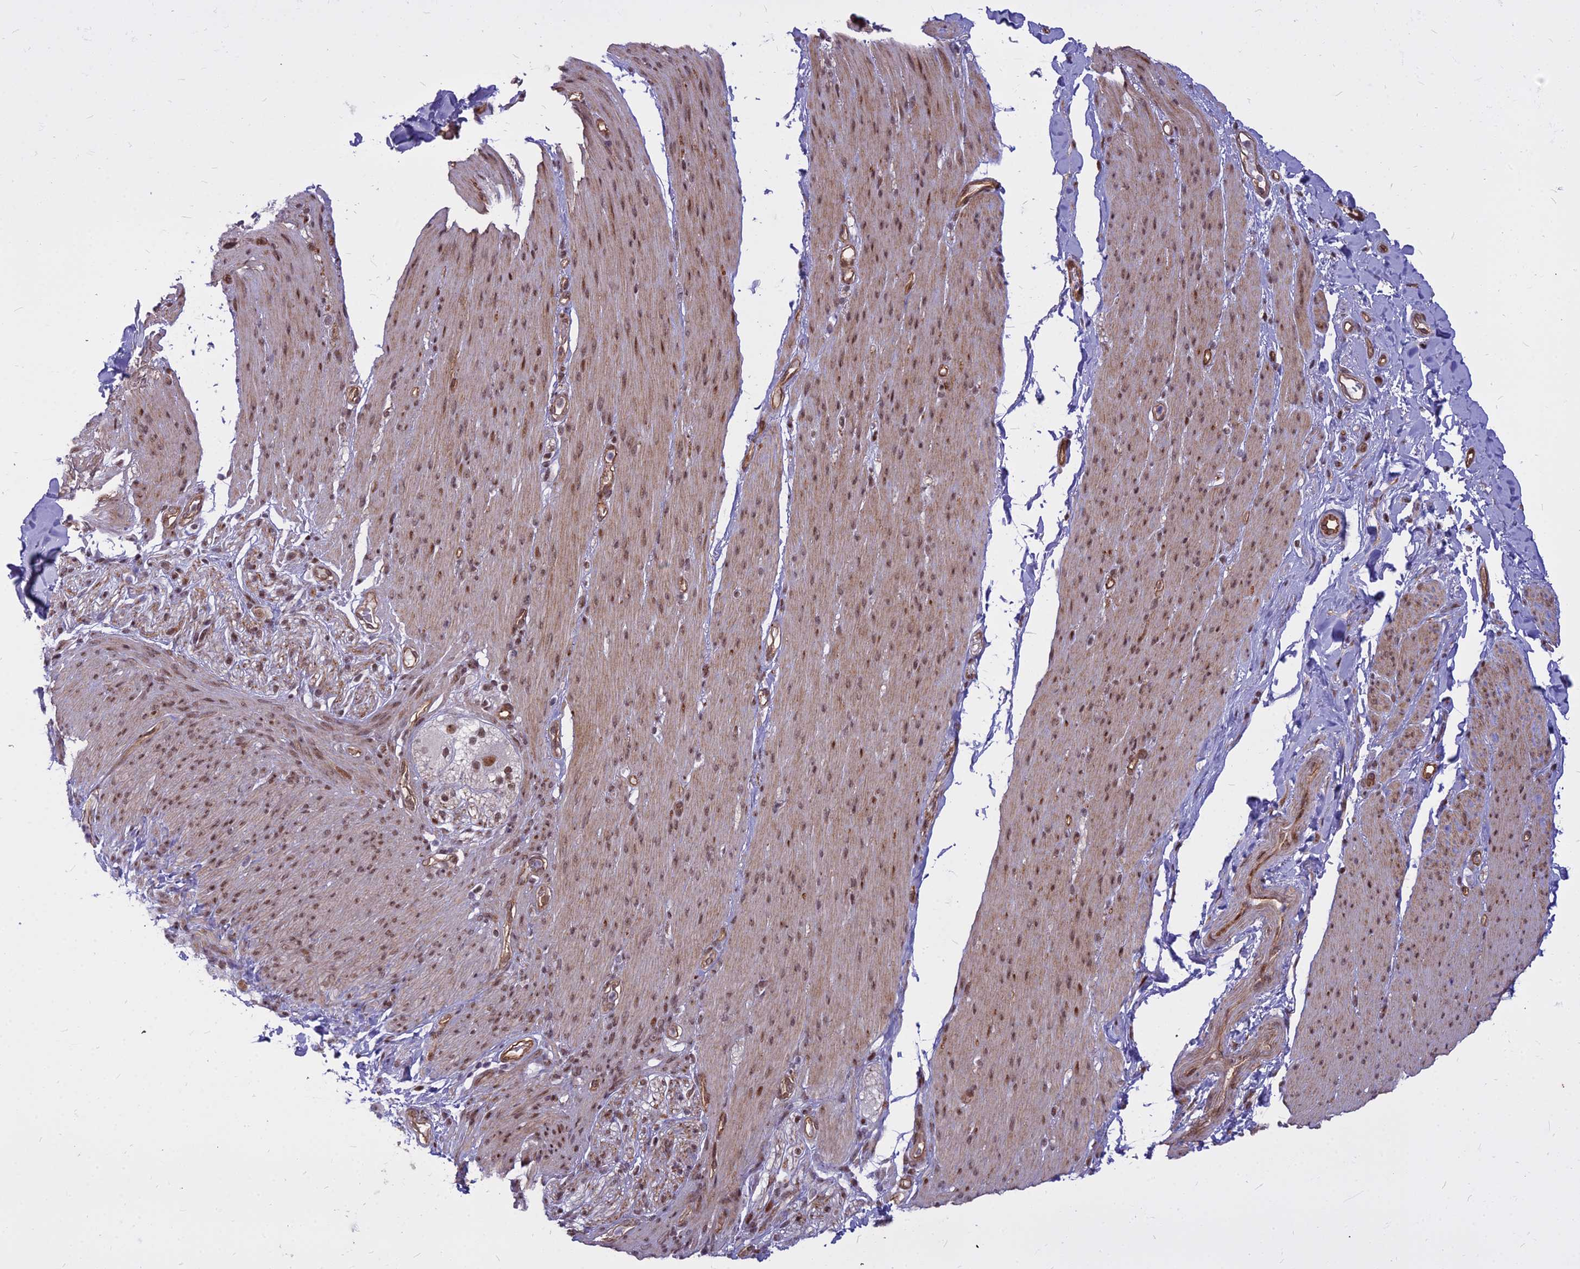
{"staining": {"intensity": "negative", "quantity": "none", "location": "none"}, "tissue": "adipose tissue", "cell_type": "Adipocytes", "image_type": "normal", "snomed": [{"axis": "morphology", "description": "Normal tissue, NOS"}, {"axis": "topography", "description": "Colon"}, {"axis": "topography", "description": "Peripheral nerve tissue"}], "caption": "DAB (3,3'-diaminobenzidine) immunohistochemical staining of normal human adipose tissue demonstrates no significant positivity in adipocytes.", "gene": "ALG10B", "patient": {"sex": "female", "age": 61}}